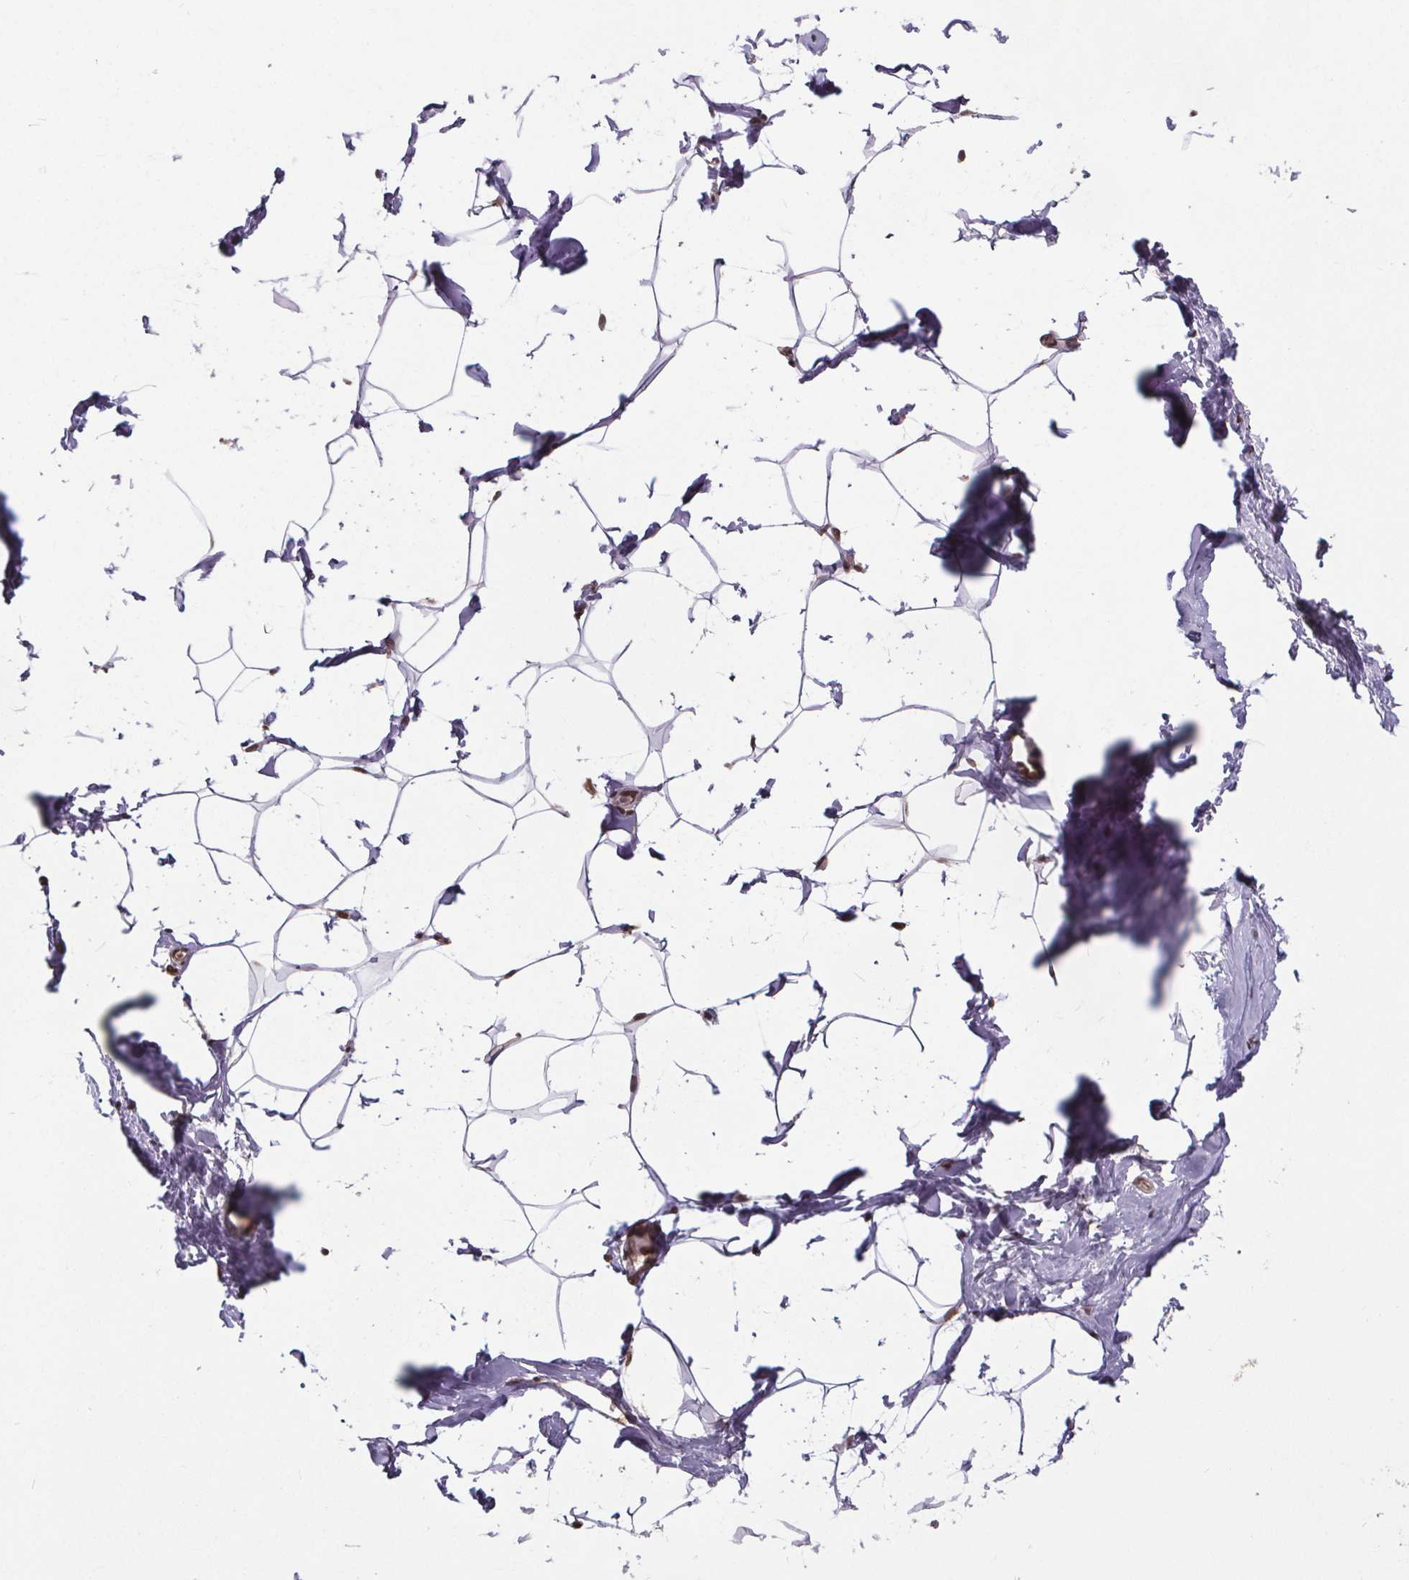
{"staining": {"intensity": "moderate", "quantity": "25%-75%", "location": "nuclear"}, "tissue": "breast", "cell_type": "Adipocytes", "image_type": "normal", "snomed": [{"axis": "morphology", "description": "Normal tissue, NOS"}, {"axis": "topography", "description": "Breast"}], "caption": "Immunohistochemistry (IHC) image of normal breast: human breast stained using immunohistochemistry (IHC) exhibits medium levels of moderate protein expression localized specifically in the nuclear of adipocytes, appearing as a nuclear brown color.", "gene": "JARID2", "patient": {"sex": "female", "age": 32}}